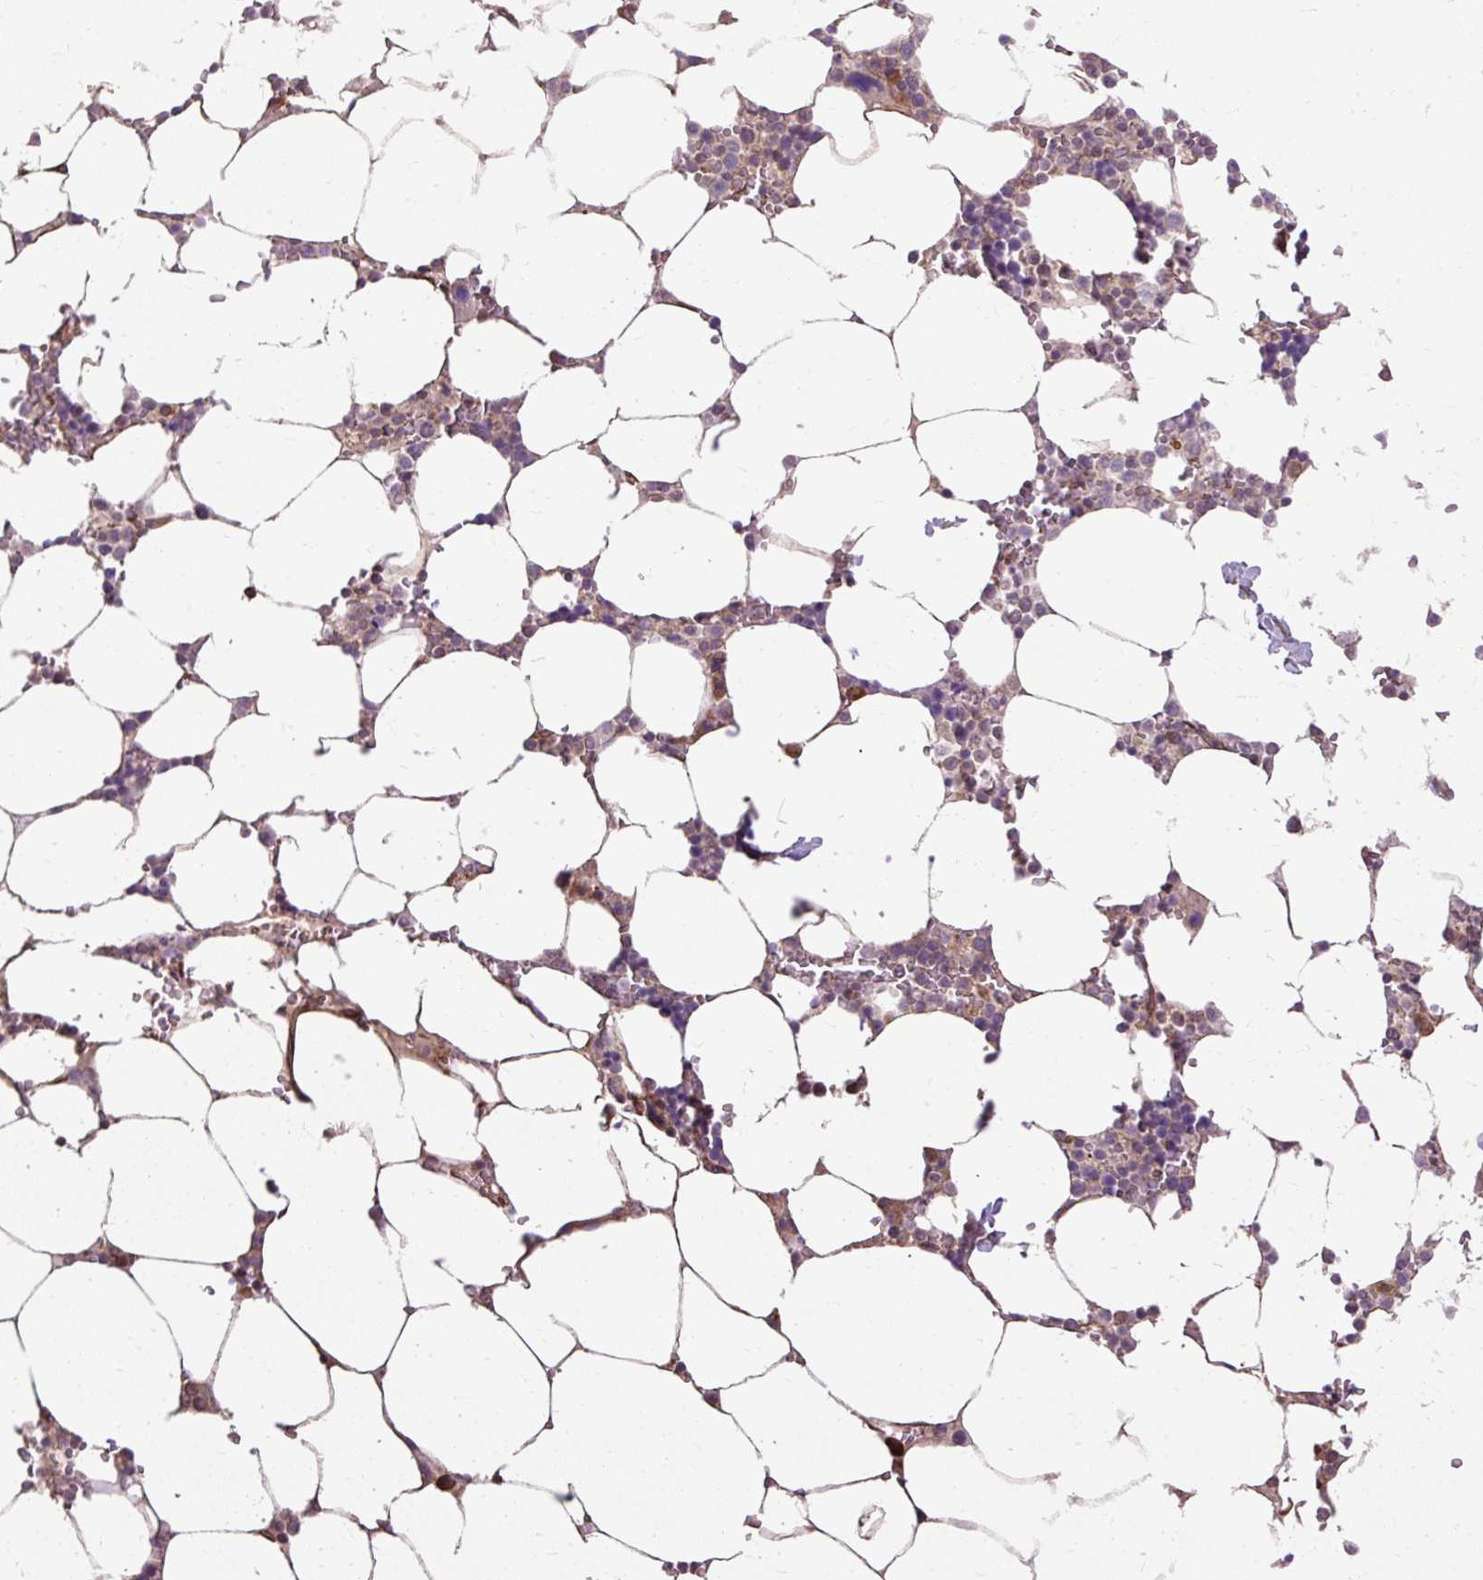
{"staining": {"intensity": "moderate", "quantity": "<25%", "location": "cytoplasmic/membranous"}, "tissue": "bone marrow", "cell_type": "Hematopoietic cells", "image_type": "normal", "snomed": [{"axis": "morphology", "description": "Normal tissue, NOS"}, {"axis": "topography", "description": "Bone marrow"}], "caption": "DAB (3,3'-diaminobenzidine) immunohistochemical staining of benign bone marrow demonstrates moderate cytoplasmic/membranous protein positivity in approximately <25% of hematopoietic cells. Using DAB (brown) and hematoxylin (blue) stains, captured at high magnification using brightfield microscopy.", "gene": "FLRT1", "patient": {"sex": "male", "age": 64}}